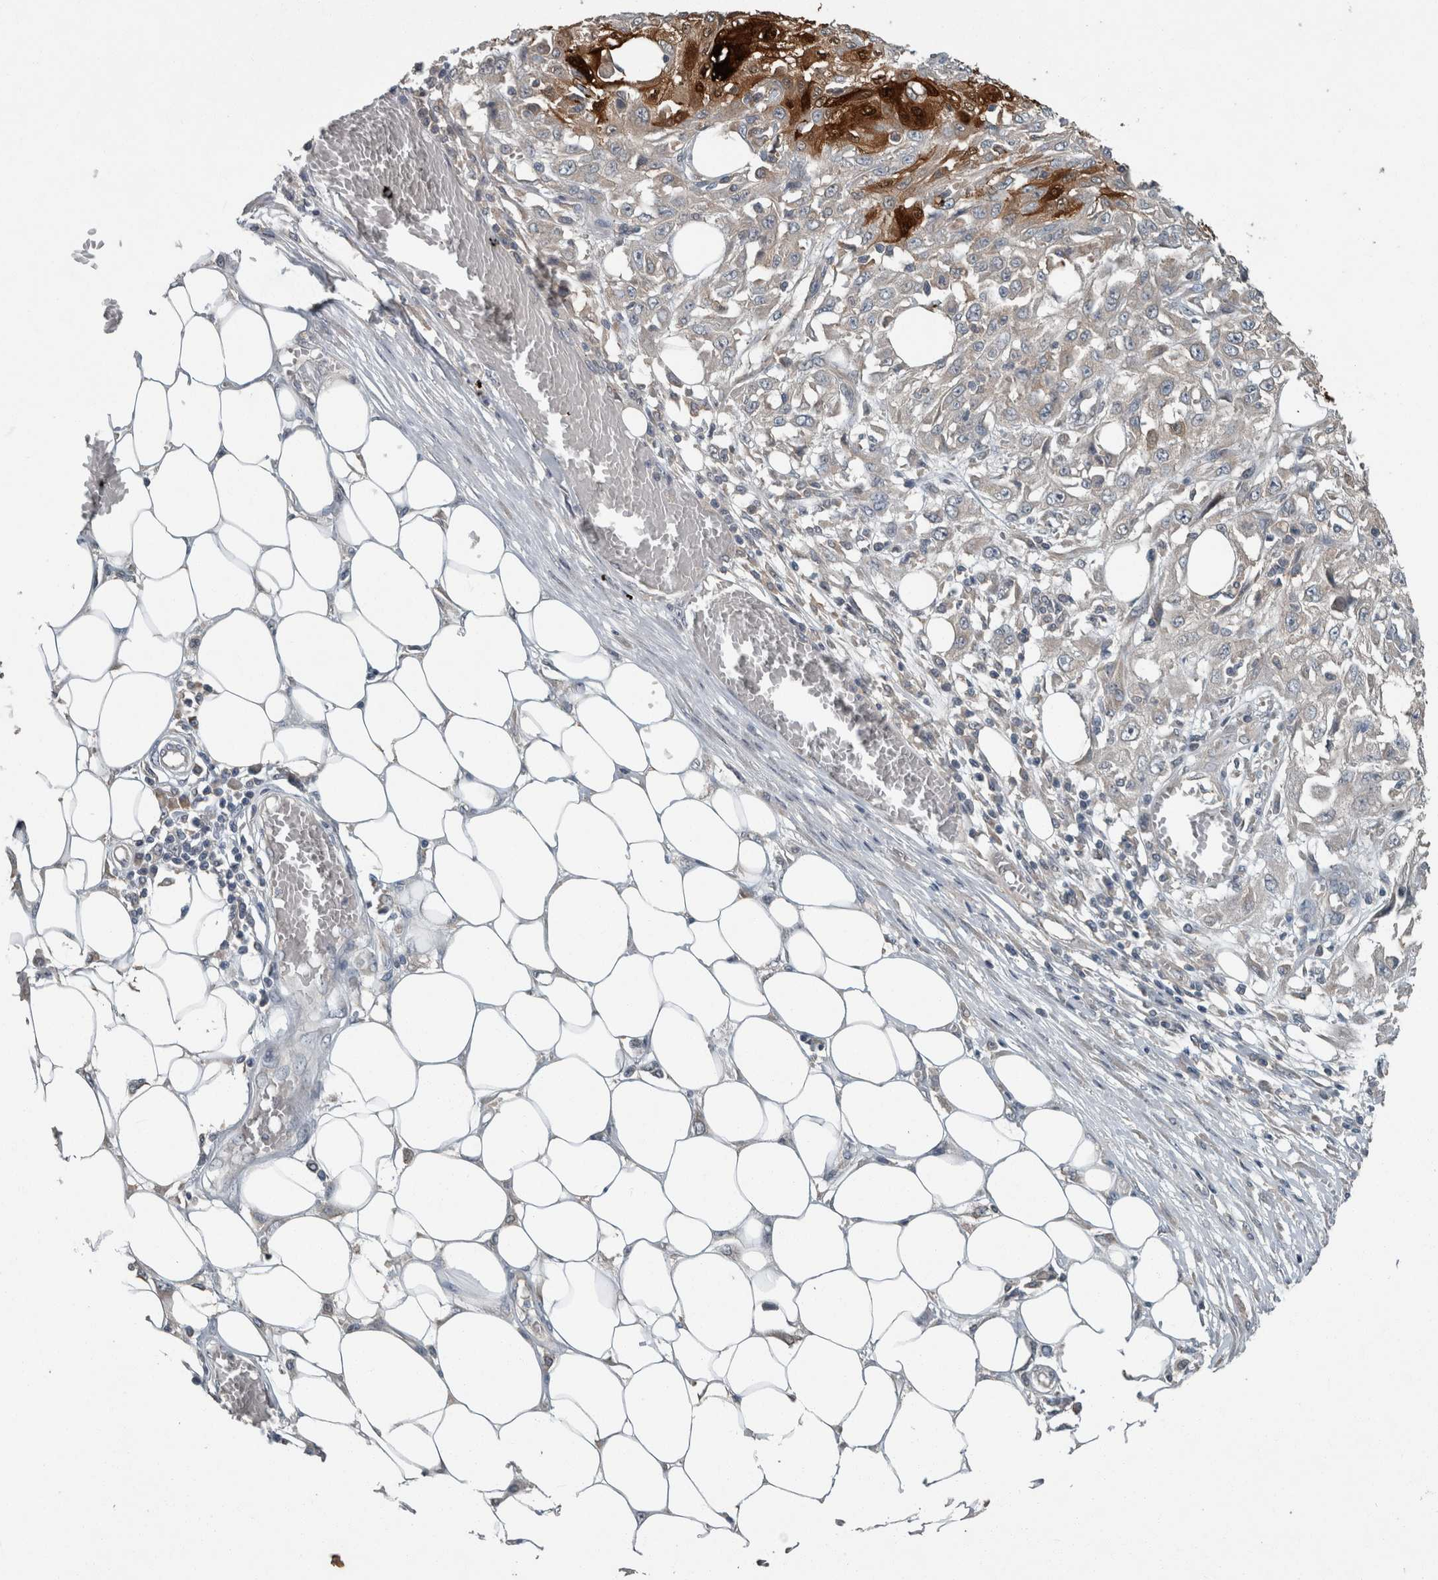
{"staining": {"intensity": "strong", "quantity": "25%-75%", "location": "cytoplasmic/membranous,nuclear"}, "tissue": "skin cancer", "cell_type": "Tumor cells", "image_type": "cancer", "snomed": [{"axis": "morphology", "description": "Squamous cell carcinoma, NOS"}, {"axis": "morphology", "description": "Squamous cell carcinoma, metastatic, NOS"}, {"axis": "topography", "description": "Skin"}, {"axis": "topography", "description": "Lymph node"}], "caption": "Immunohistochemistry (IHC) staining of skin cancer (metastatic squamous cell carcinoma), which reveals high levels of strong cytoplasmic/membranous and nuclear expression in approximately 25%-75% of tumor cells indicating strong cytoplasmic/membranous and nuclear protein positivity. The staining was performed using DAB (brown) for protein detection and nuclei were counterstained in hematoxylin (blue).", "gene": "KNTC1", "patient": {"sex": "male", "age": 75}}